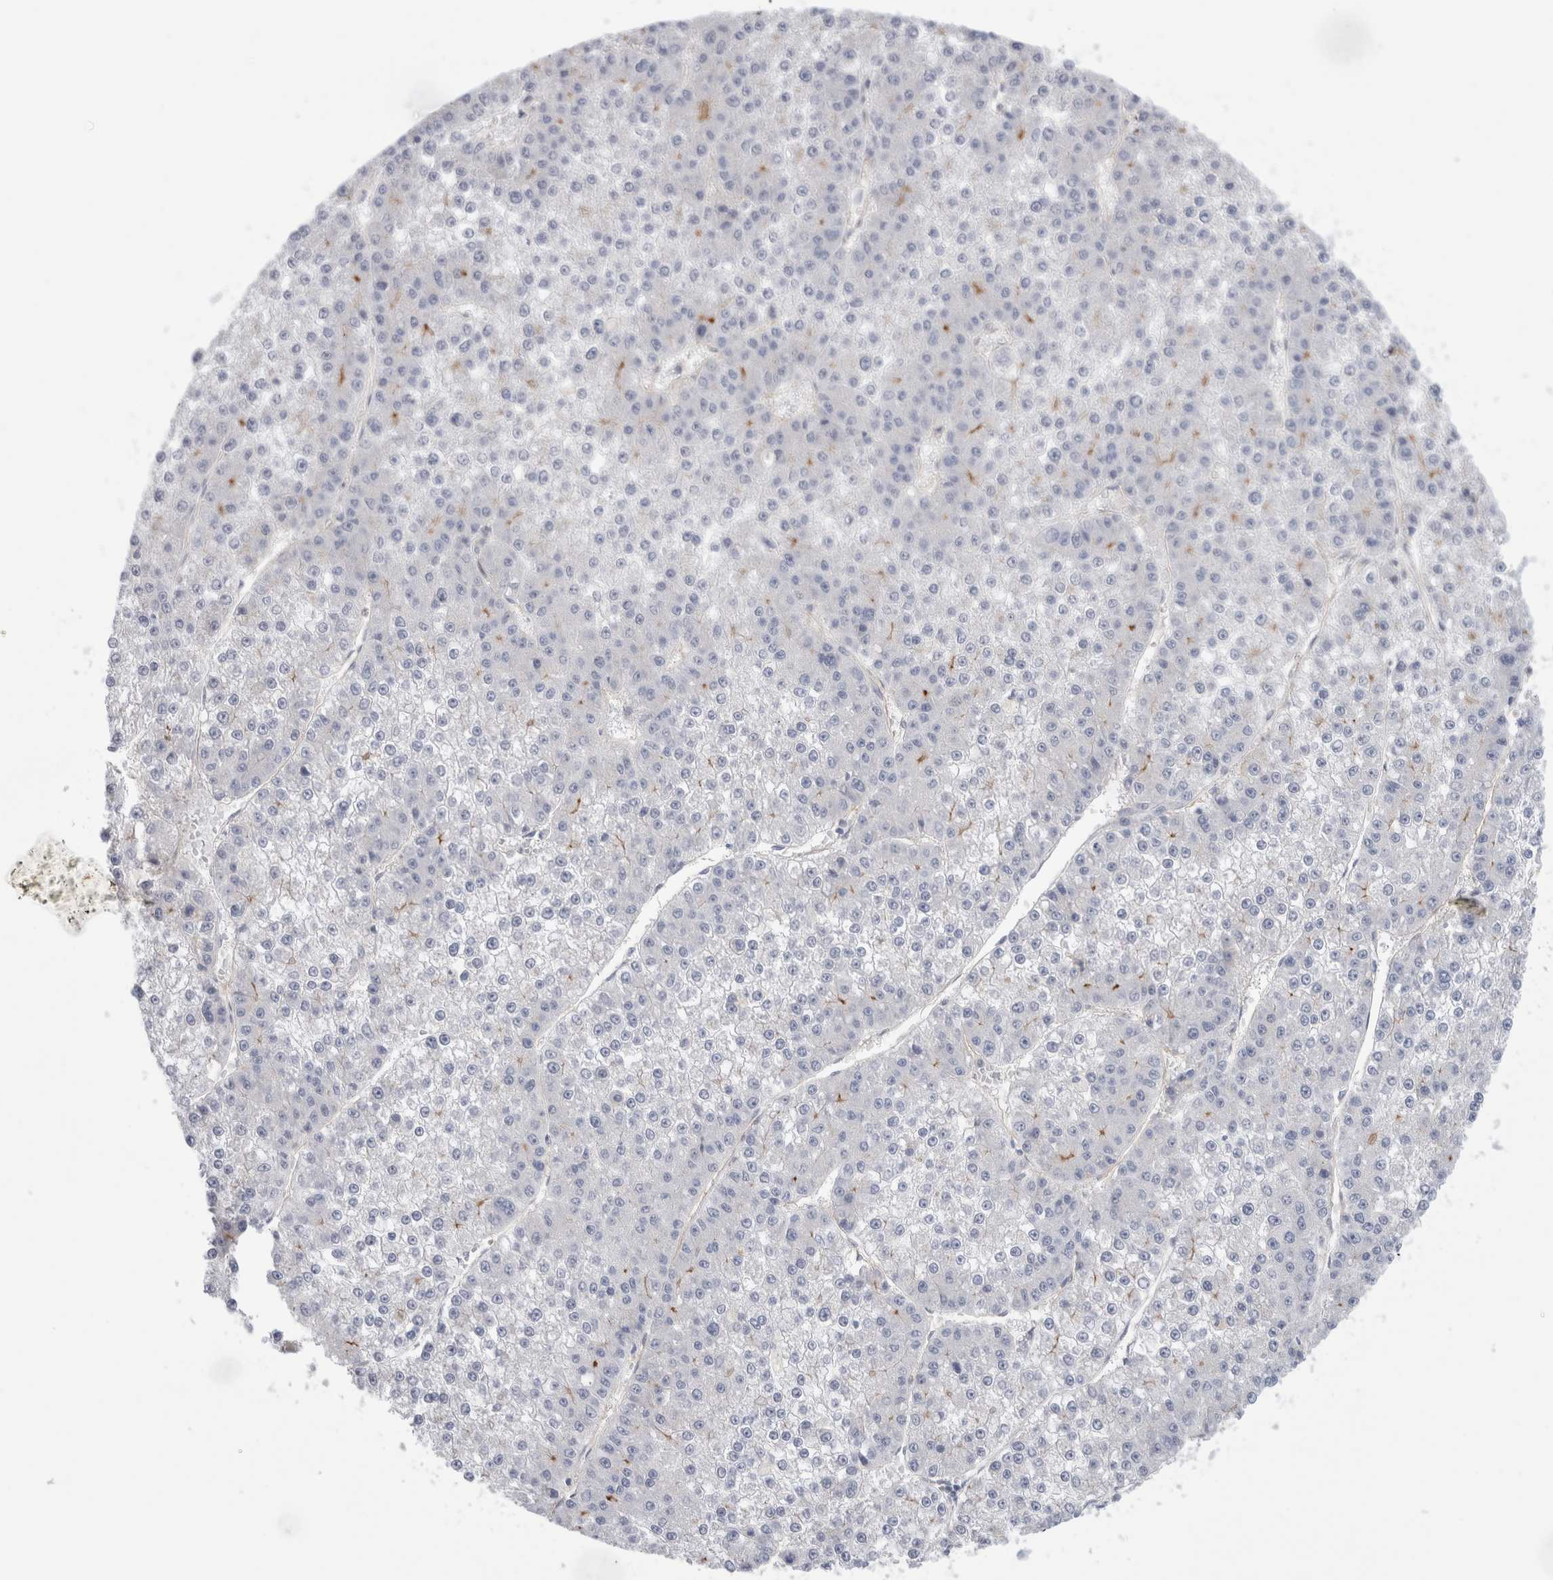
{"staining": {"intensity": "weak", "quantity": "<25%", "location": "cytoplasmic/membranous"}, "tissue": "liver cancer", "cell_type": "Tumor cells", "image_type": "cancer", "snomed": [{"axis": "morphology", "description": "Carcinoma, Hepatocellular, NOS"}, {"axis": "topography", "description": "Liver"}], "caption": "Immunohistochemistry histopathology image of neoplastic tissue: liver cancer (hepatocellular carcinoma) stained with DAB exhibits no significant protein expression in tumor cells.", "gene": "VANGL1", "patient": {"sex": "female", "age": 73}}